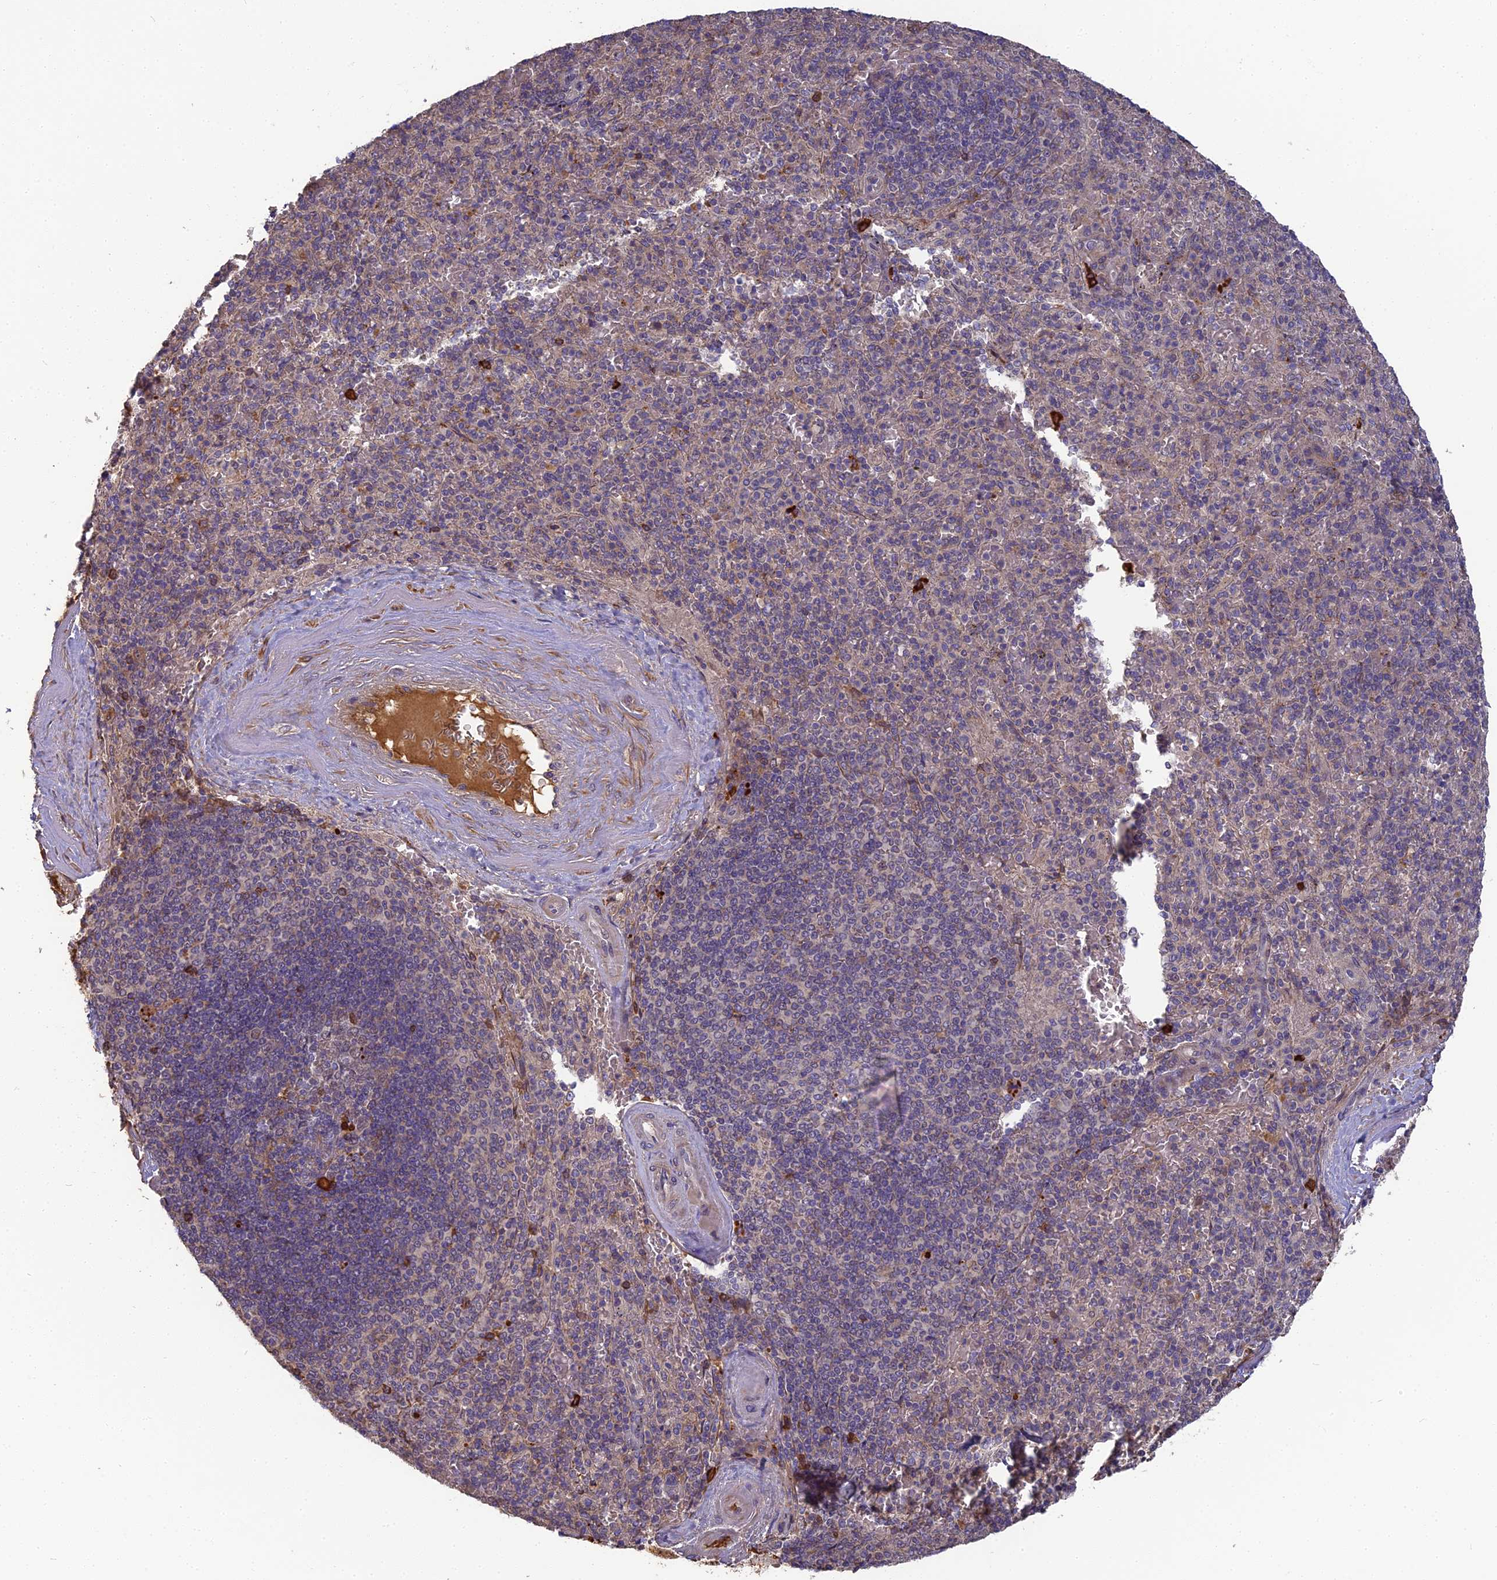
{"staining": {"intensity": "strong", "quantity": "<25%", "location": "cytoplasmic/membranous"}, "tissue": "spleen", "cell_type": "Cells in red pulp", "image_type": "normal", "snomed": [{"axis": "morphology", "description": "Normal tissue, NOS"}, {"axis": "topography", "description": "Spleen"}], "caption": "IHC staining of benign spleen, which exhibits medium levels of strong cytoplasmic/membranous positivity in about <25% of cells in red pulp indicating strong cytoplasmic/membranous protein positivity. The staining was performed using DAB (brown) for protein detection and nuclei were counterstained in hematoxylin (blue).", "gene": "ERMAP", "patient": {"sex": "male", "age": 82}}